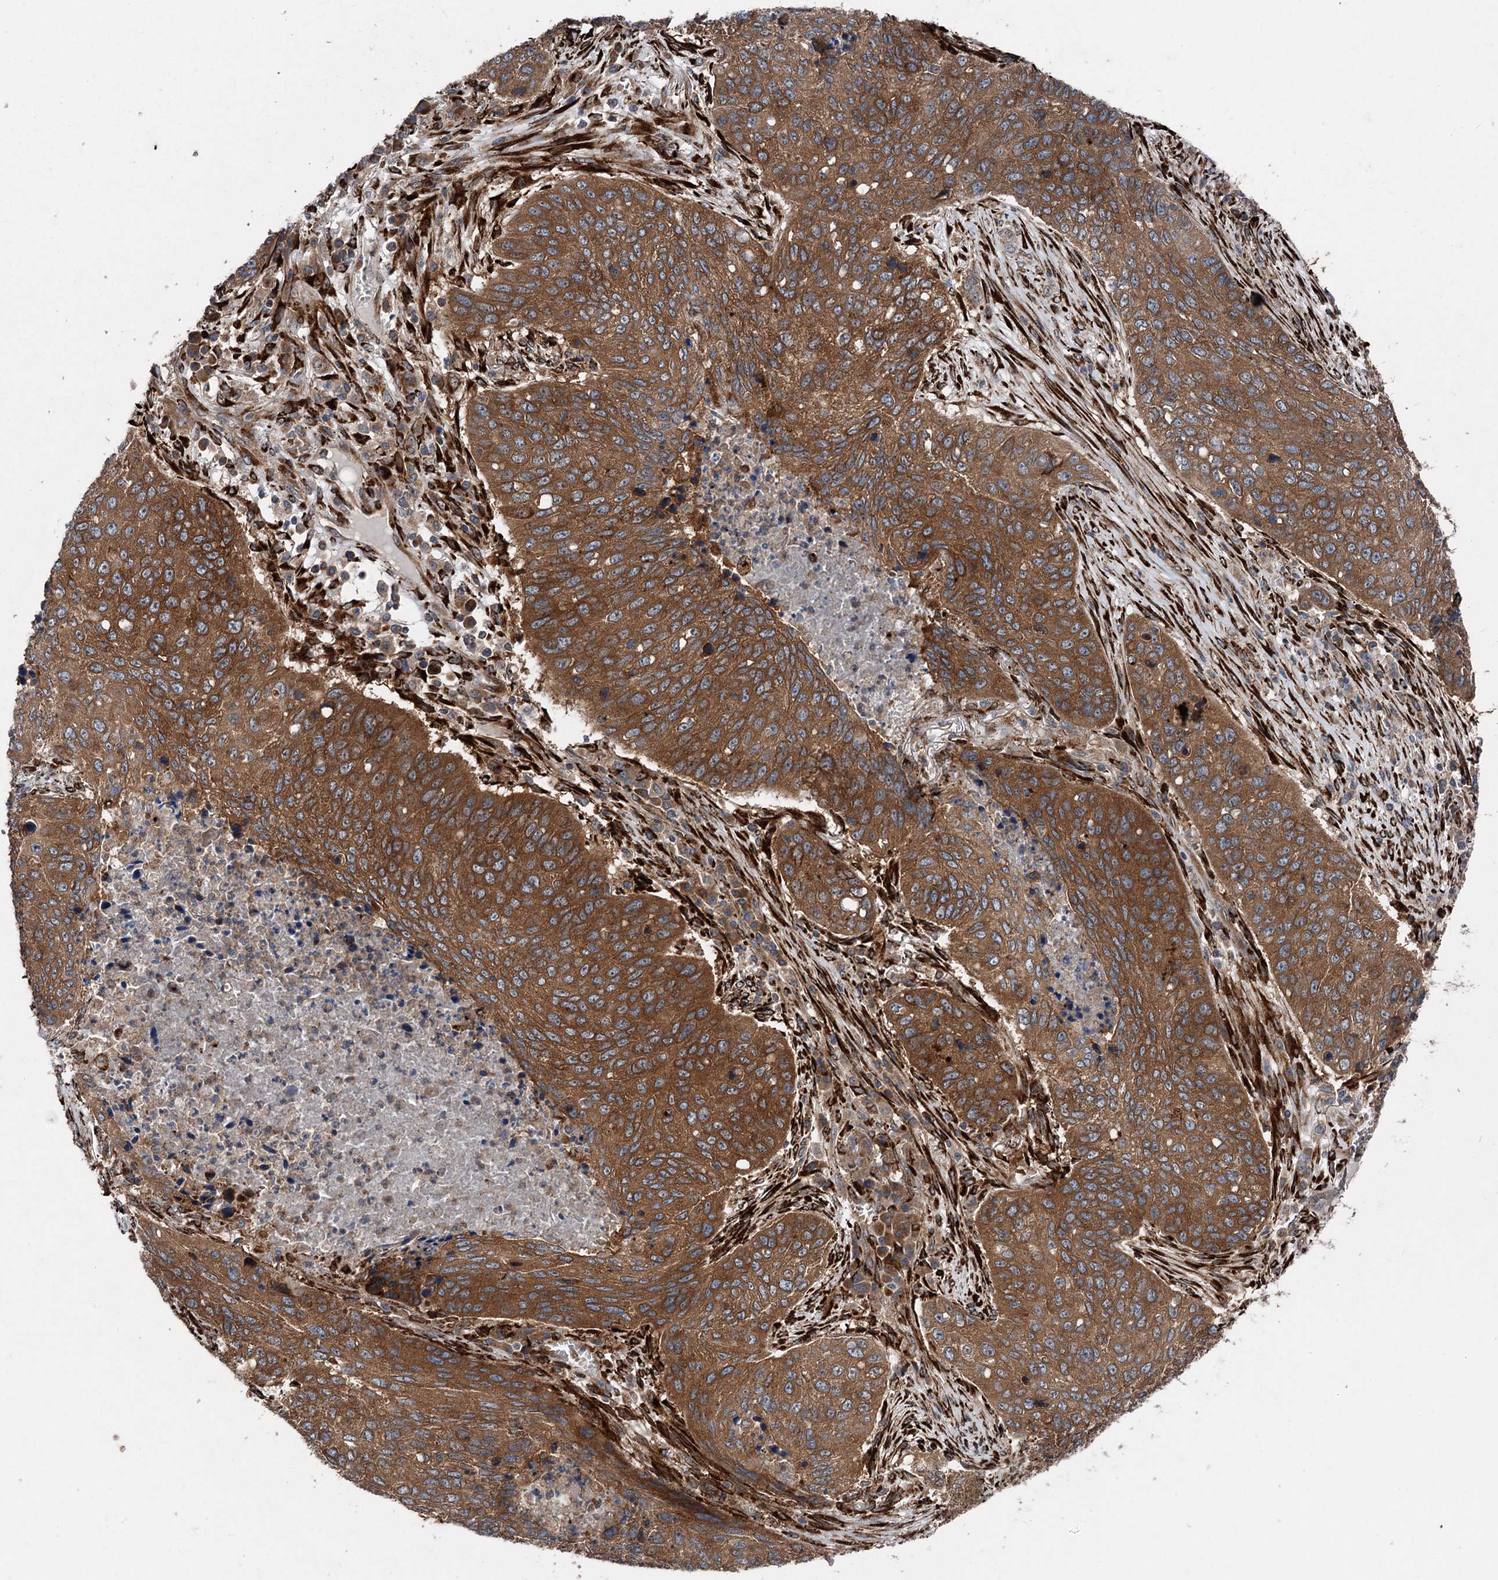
{"staining": {"intensity": "strong", "quantity": ">75%", "location": "cytoplasmic/membranous"}, "tissue": "lung cancer", "cell_type": "Tumor cells", "image_type": "cancer", "snomed": [{"axis": "morphology", "description": "Squamous cell carcinoma, NOS"}, {"axis": "topography", "description": "Lung"}], "caption": "The photomicrograph demonstrates staining of lung cancer (squamous cell carcinoma), revealing strong cytoplasmic/membranous protein expression (brown color) within tumor cells. (DAB (3,3'-diaminobenzidine) IHC, brown staining for protein, blue staining for nuclei).", "gene": "DDIAS", "patient": {"sex": "female", "age": 63}}